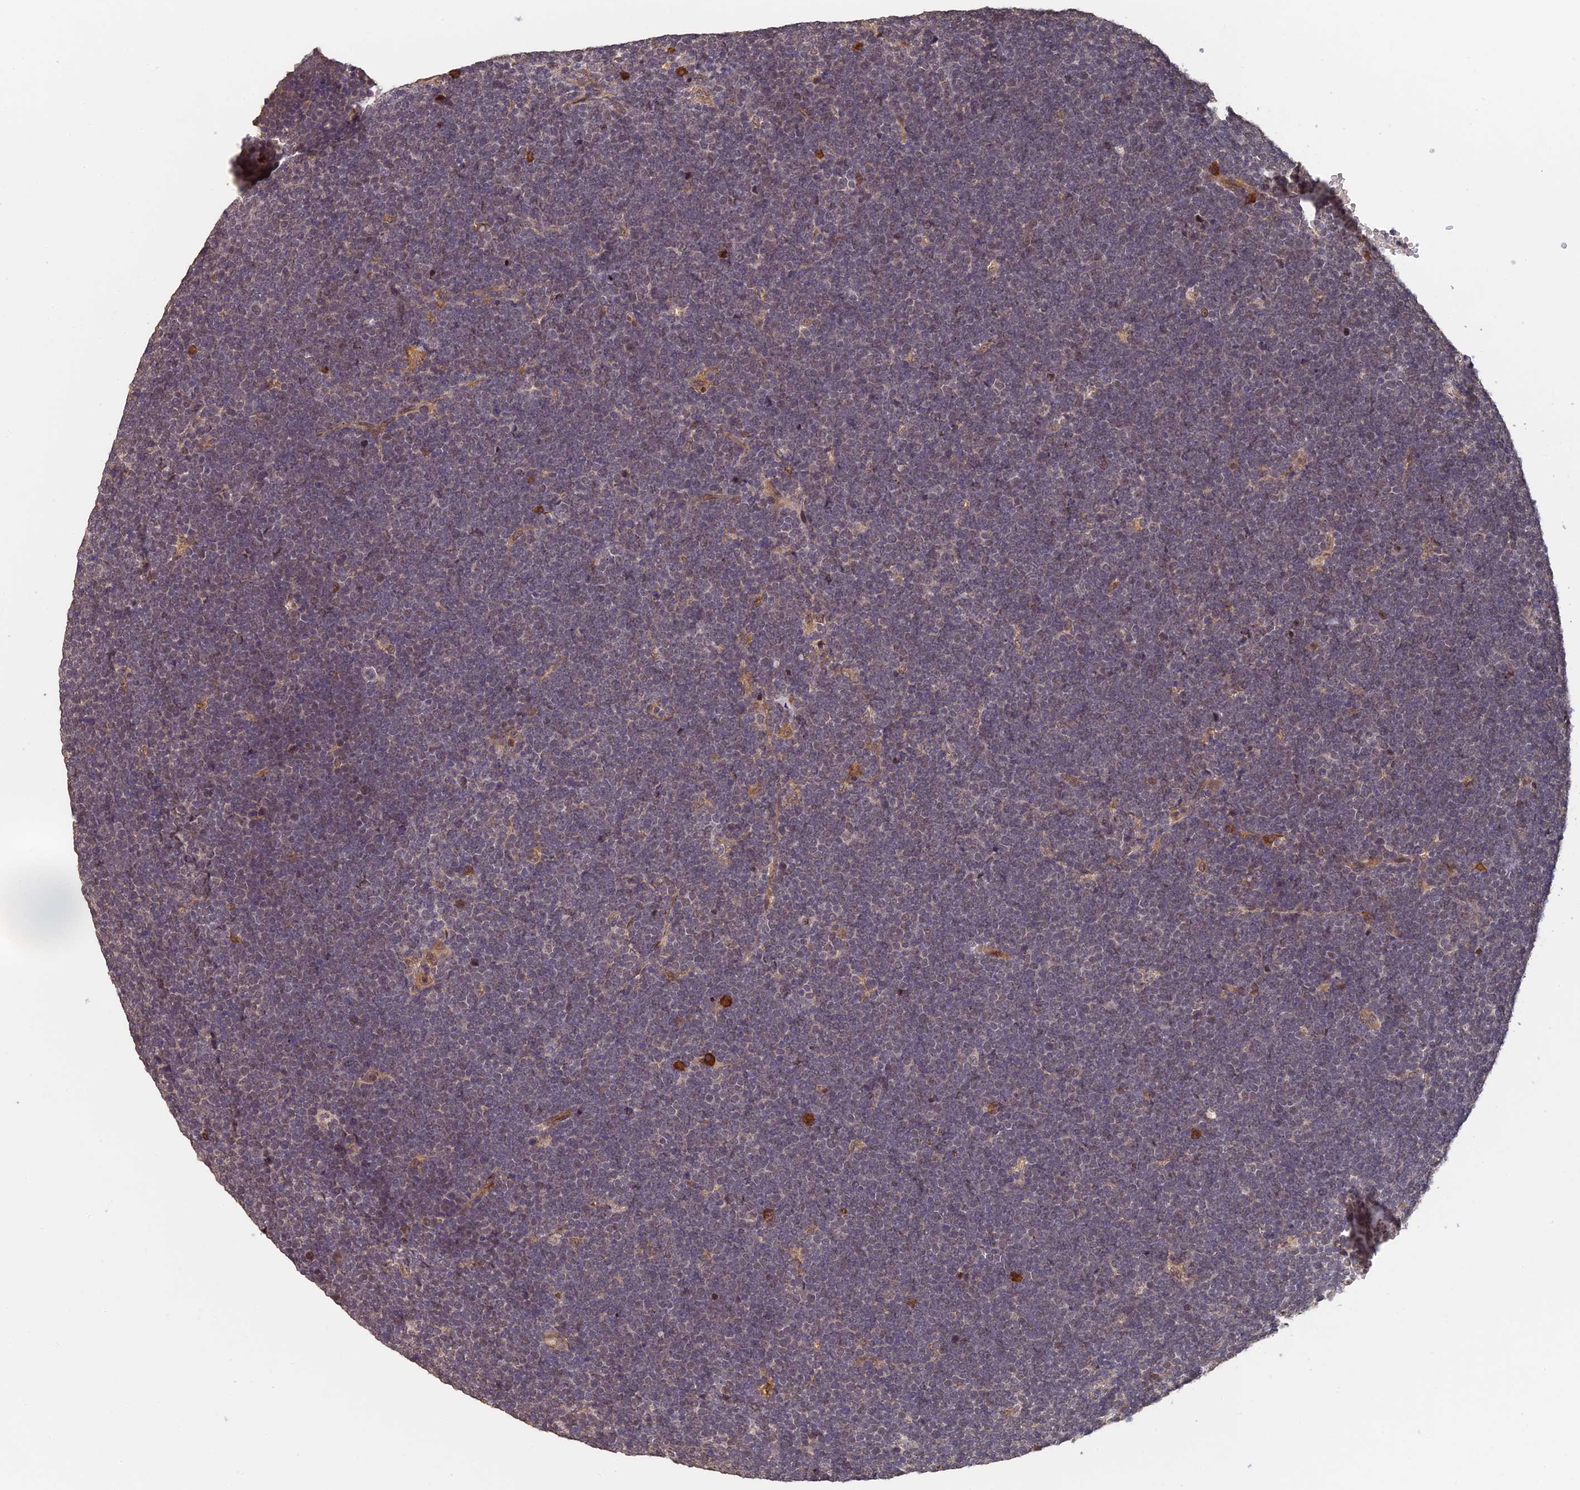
{"staining": {"intensity": "negative", "quantity": "none", "location": "none"}, "tissue": "lymphoma", "cell_type": "Tumor cells", "image_type": "cancer", "snomed": [{"axis": "morphology", "description": "Malignant lymphoma, non-Hodgkin's type, High grade"}, {"axis": "topography", "description": "Lymph node"}], "caption": "DAB immunohistochemical staining of high-grade malignant lymphoma, non-Hodgkin's type displays no significant staining in tumor cells. The staining was performed using DAB (3,3'-diaminobenzidine) to visualize the protein expression in brown, while the nuclei were stained in blue with hematoxylin (Magnification: 20x).", "gene": "OSBPL1A", "patient": {"sex": "male", "age": 13}}